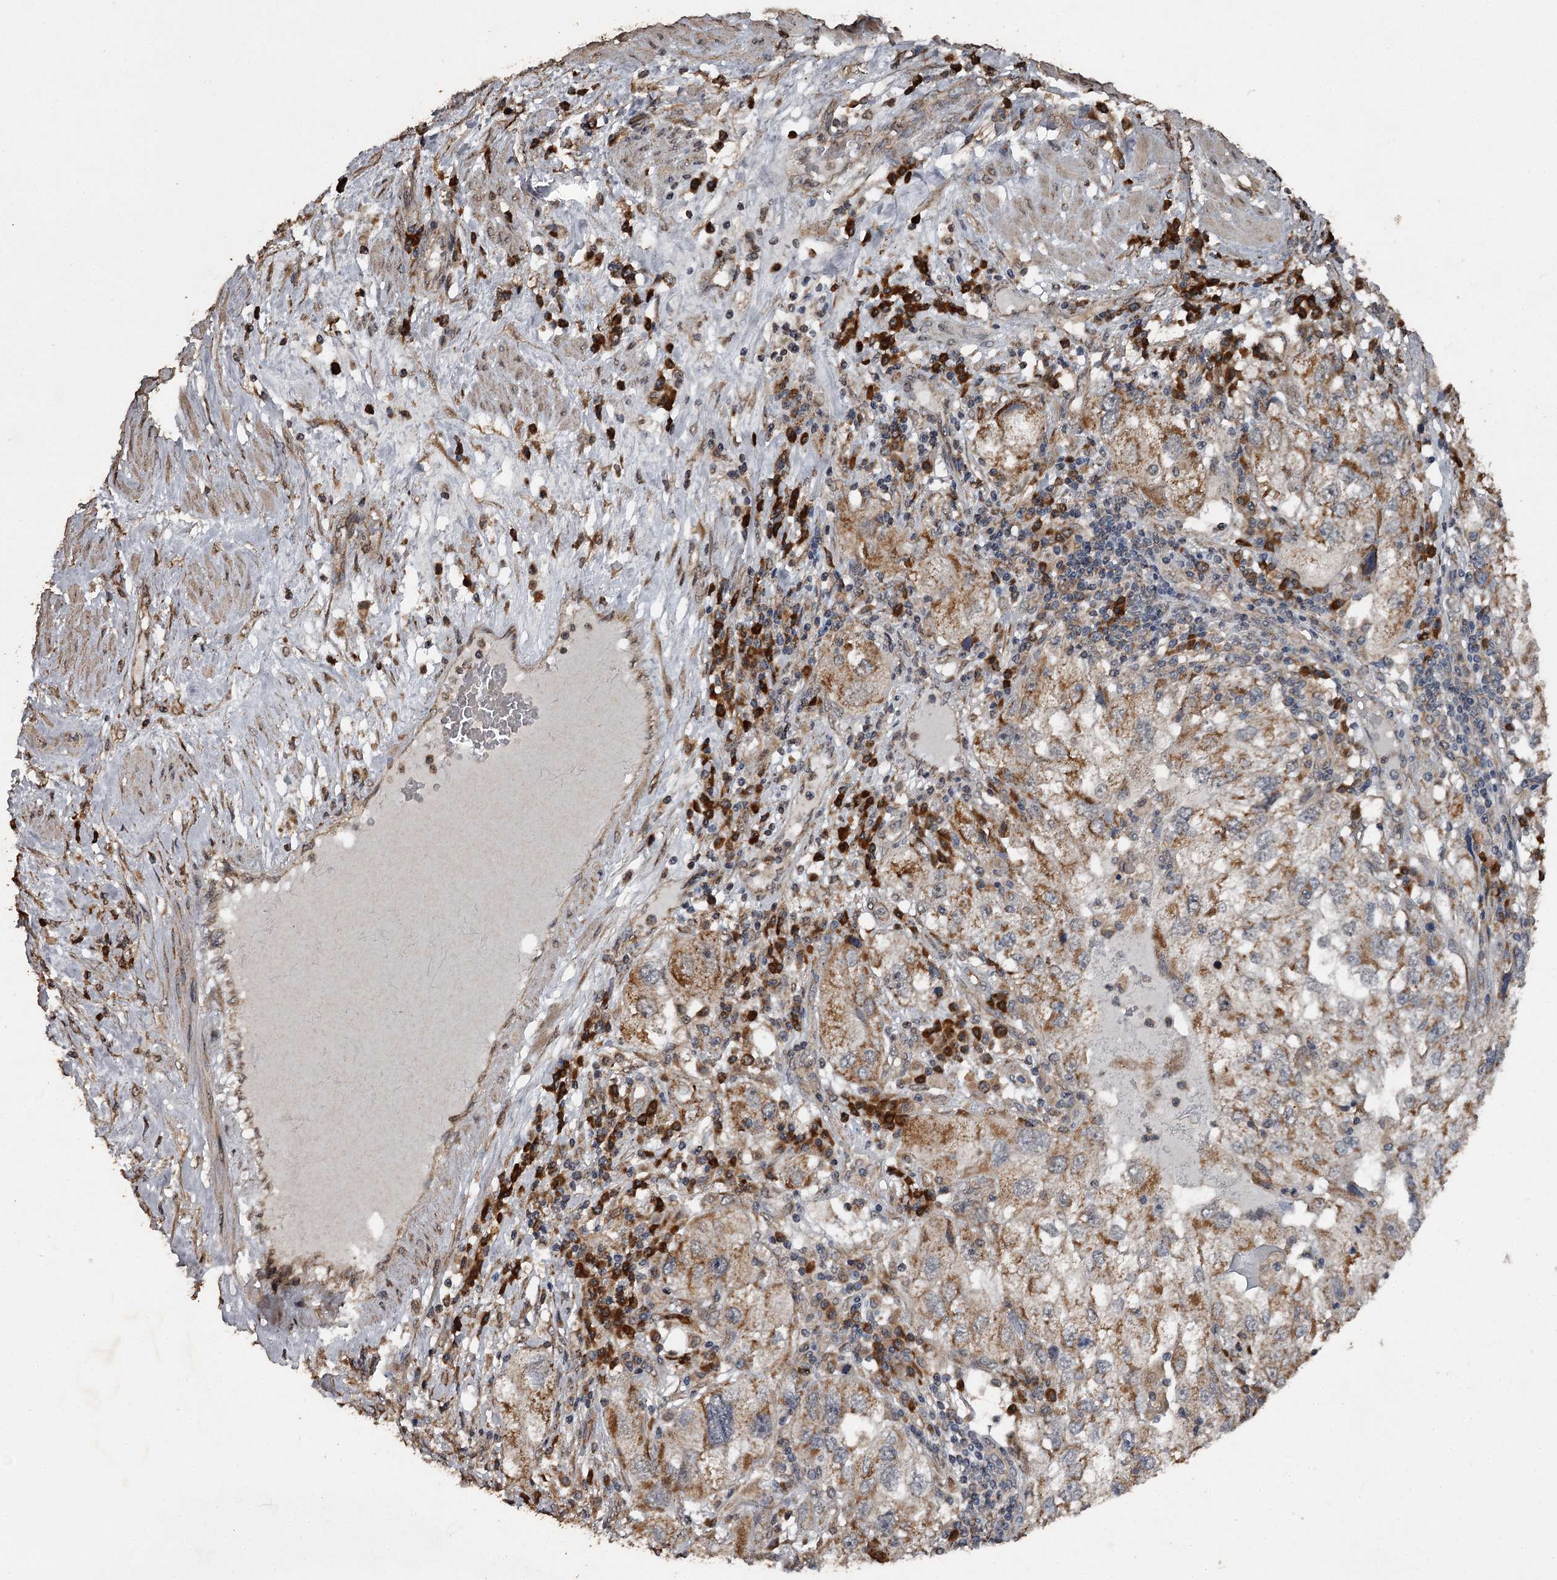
{"staining": {"intensity": "moderate", "quantity": ">75%", "location": "cytoplasmic/membranous"}, "tissue": "endometrial cancer", "cell_type": "Tumor cells", "image_type": "cancer", "snomed": [{"axis": "morphology", "description": "Adenocarcinoma, NOS"}, {"axis": "topography", "description": "Endometrium"}], "caption": "This micrograph shows adenocarcinoma (endometrial) stained with IHC to label a protein in brown. The cytoplasmic/membranous of tumor cells show moderate positivity for the protein. Nuclei are counter-stained blue.", "gene": "WIPI1", "patient": {"sex": "female", "age": 49}}